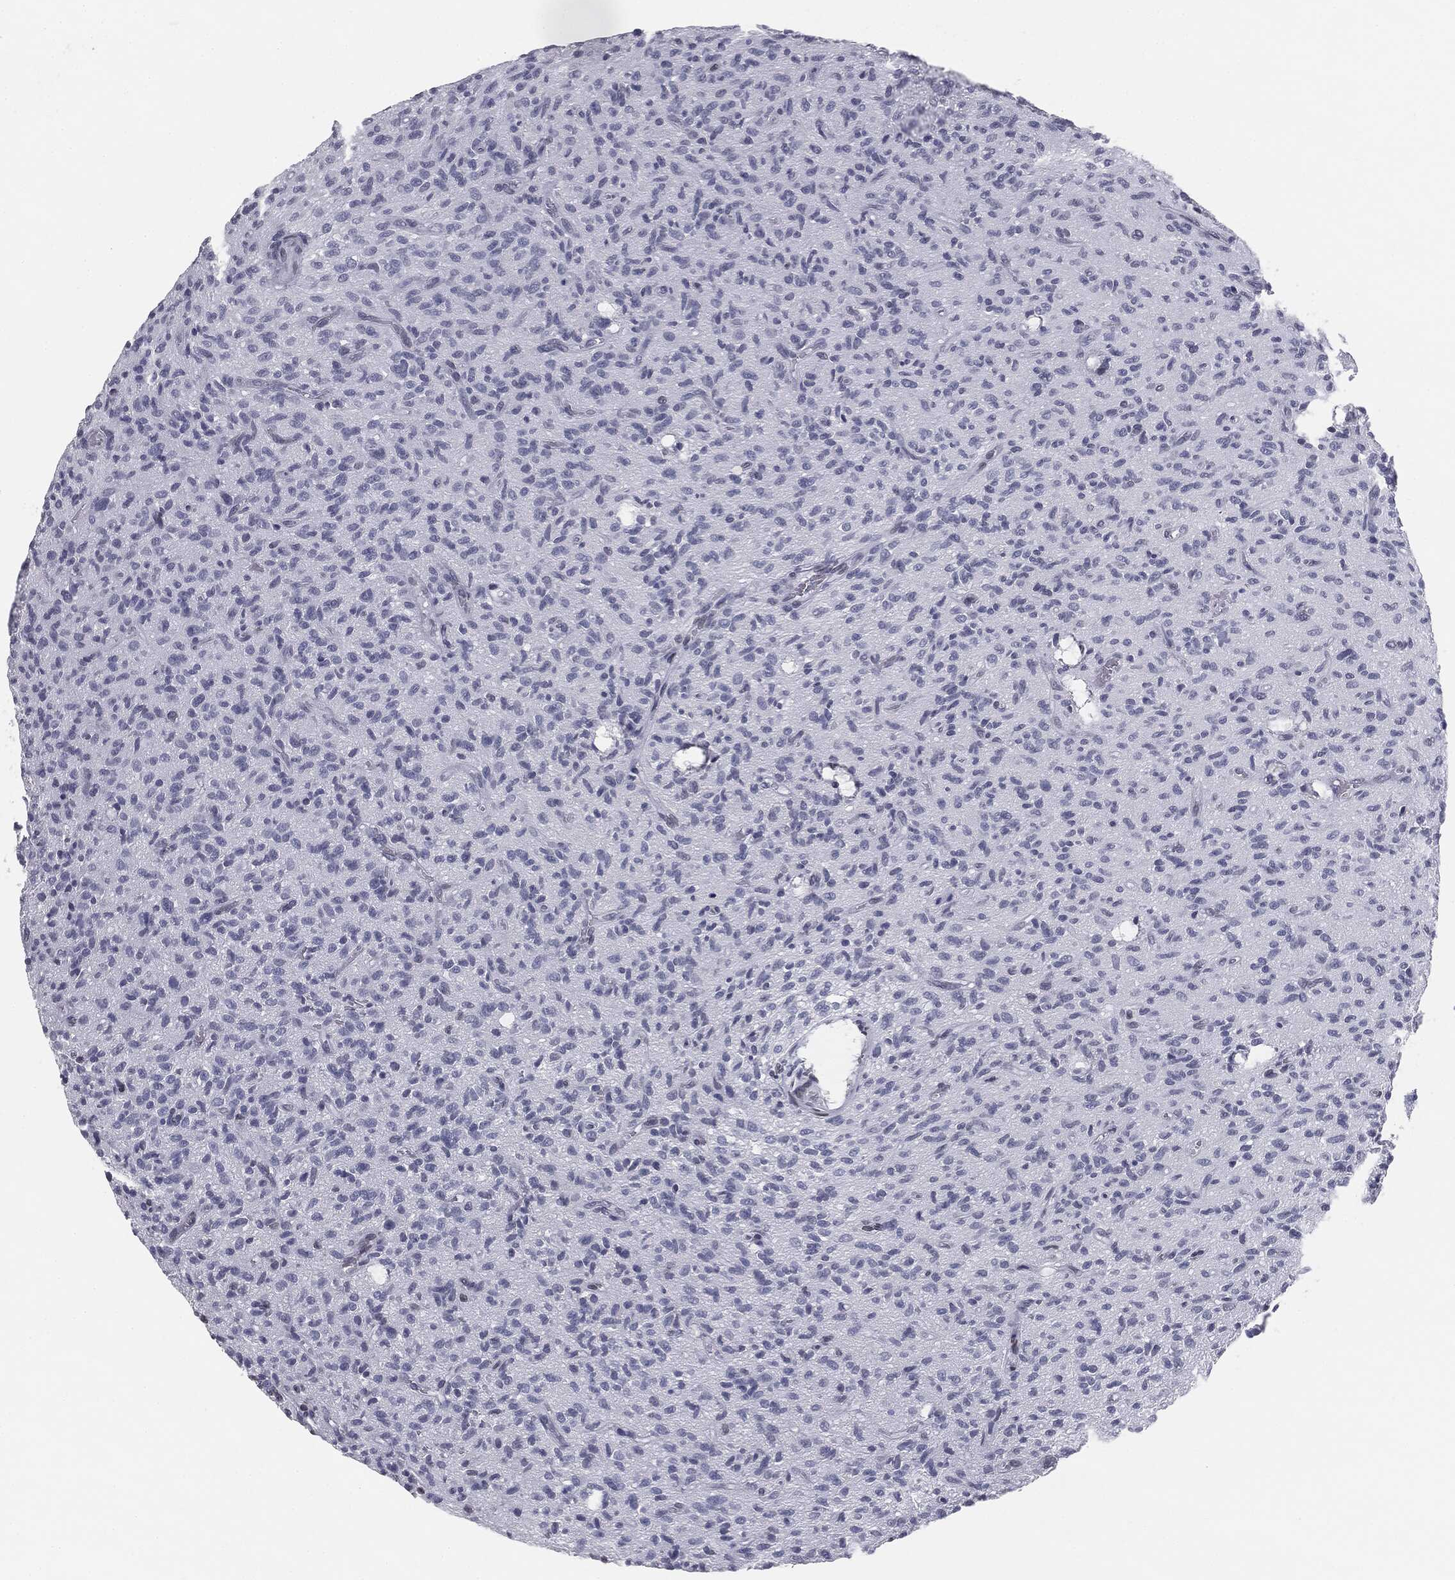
{"staining": {"intensity": "negative", "quantity": "none", "location": "none"}, "tissue": "glioma", "cell_type": "Tumor cells", "image_type": "cancer", "snomed": [{"axis": "morphology", "description": "Glioma, malignant, High grade"}, {"axis": "topography", "description": "Brain"}], "caption": "A high-resolution micrograph shows immunohistochemistry (IHC) staining of glioma, which reveals no significant staining in tumor cells.", "gene": "ALDOB", "patient": {"sex": "male", "age": 64}}